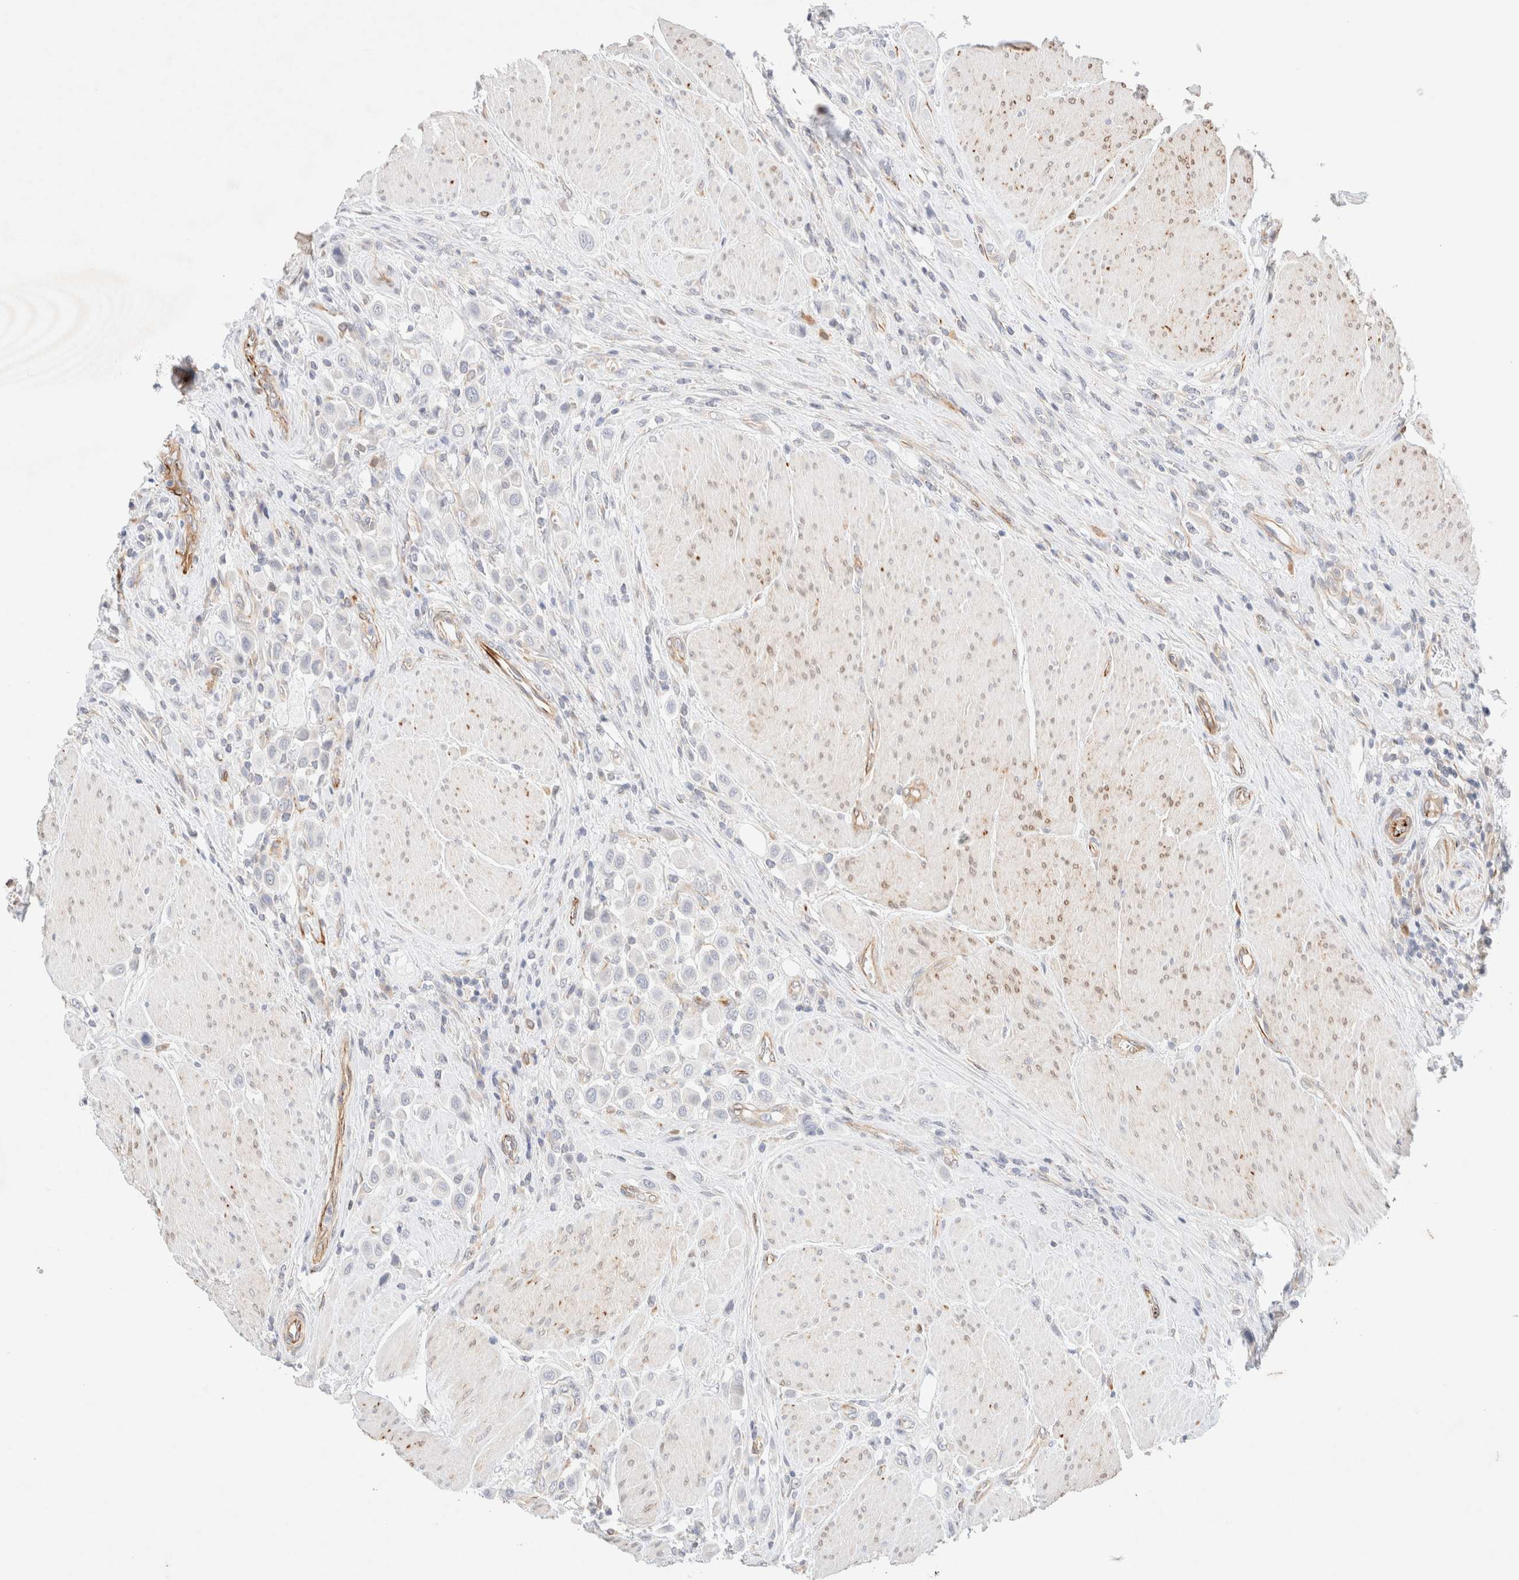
{"staining": {"intensity": "negative", "quantity": "none", "location": "none"}, "tissue": "urothelial cancer", "cell_type": "Tumor cells", "image_type": "cancer", "snomed": [{"axis": "morphology", "description": "Urothelial carcinoma, High grade"}, {"axis": "topography", "description": "Urinary bladder"}], "caption": "High power microscopy photomicrograph of an immunohistochemistry photomicrograph of urothelial cancer, revealing no significant positivity in tumor cells.", "gene": "SLC25A48", "patient": {"sex": "male", "age": 50}}